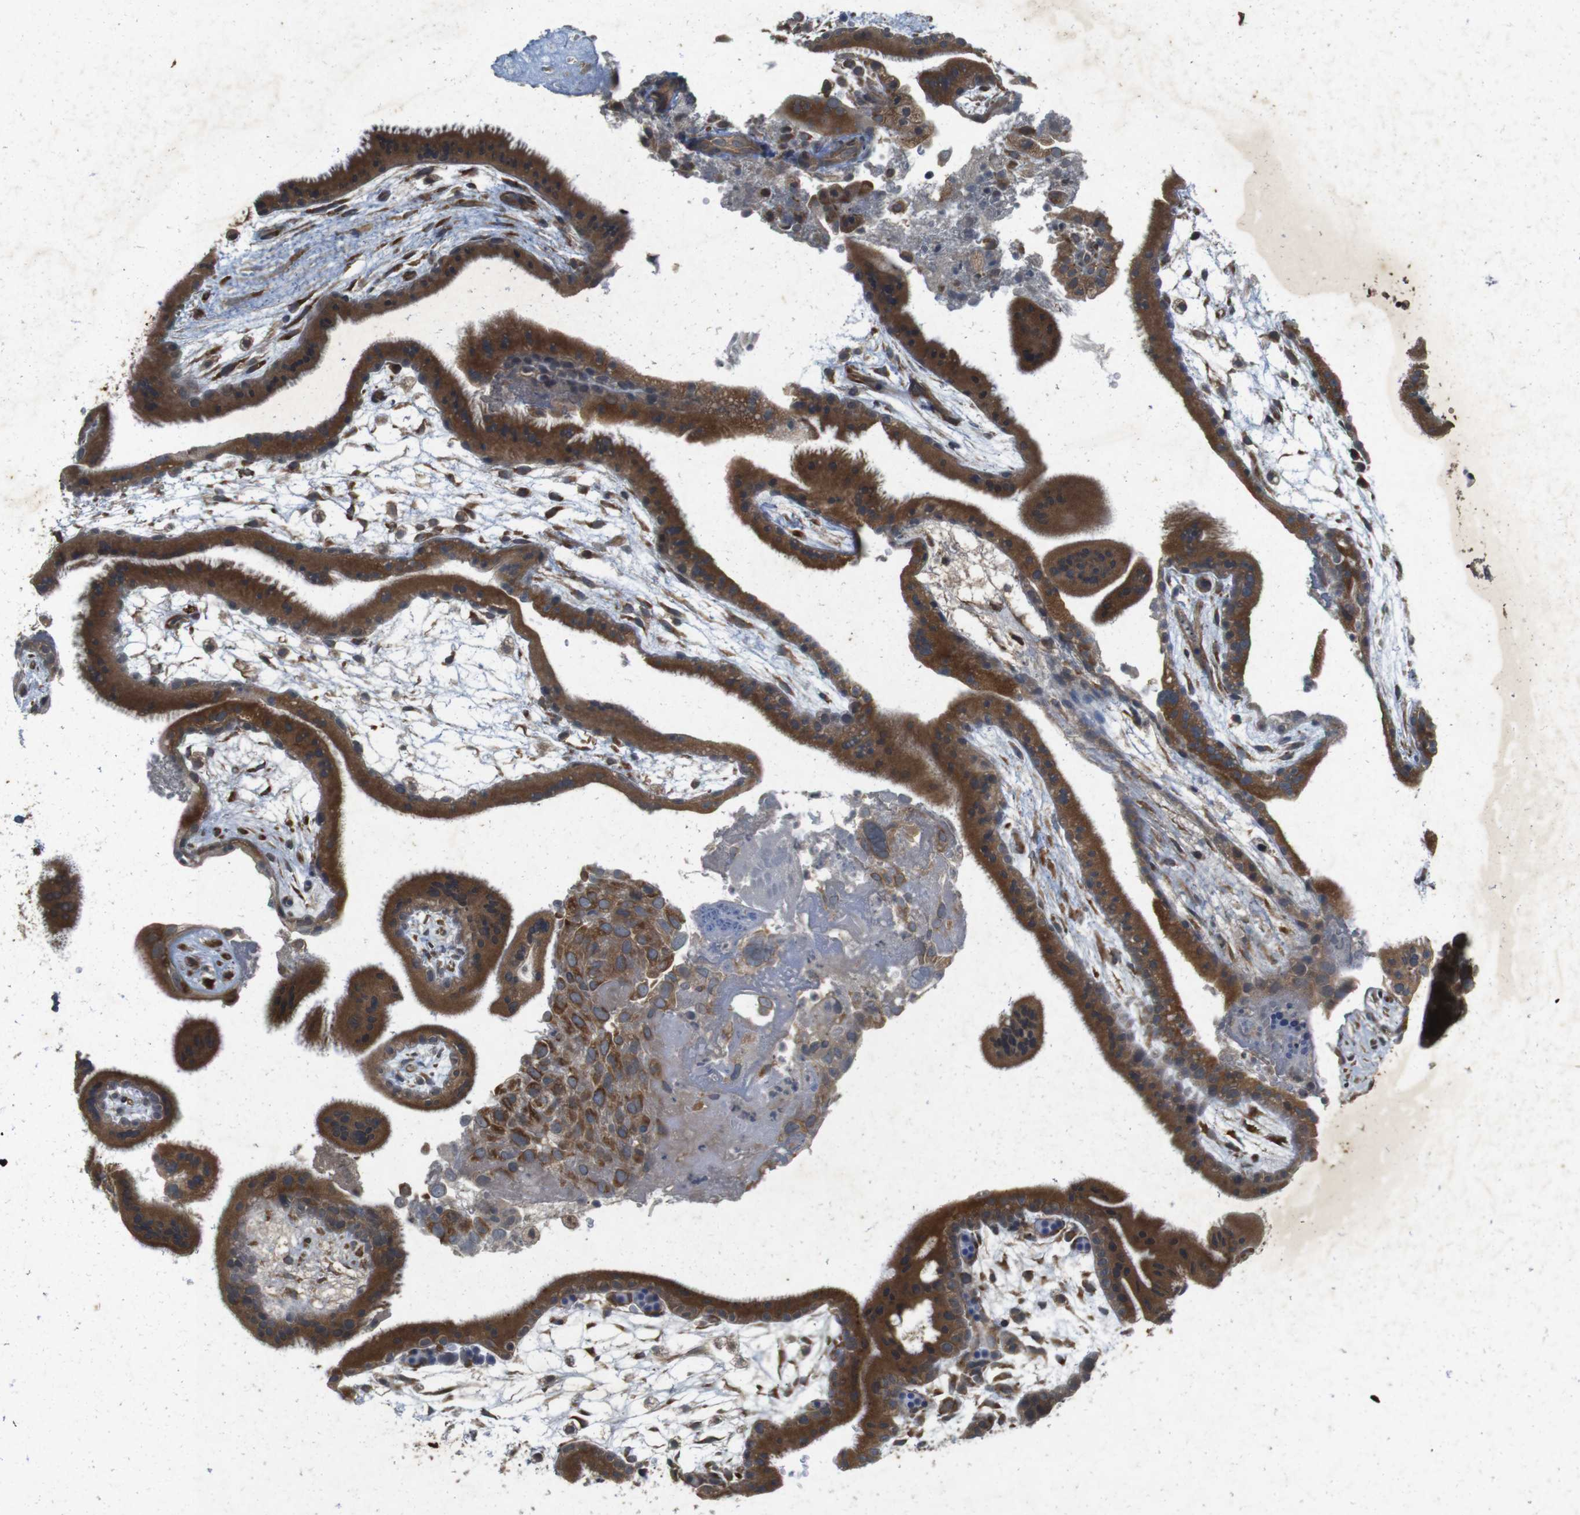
{"staining": {"intensity": "strong", "quantity": ">75%", "location": "cytoplasmic/membranous"}, "tissue": "placenta", "cell_type": "Trophoblastic cells", "image_type": "normal", "snomed": [{"axis": "morphology", "description": "Normal tissue, NOS"}, {"axis": "topography", "description": "Placenta"}], "caption": "Trophoblastic cells exhibit strong cytoplasmic/membranous expression in approximately >75% of cells in unremarkable placenta.", "gene": "FLCN", "patient": {"sex": "female", "age": 19}}